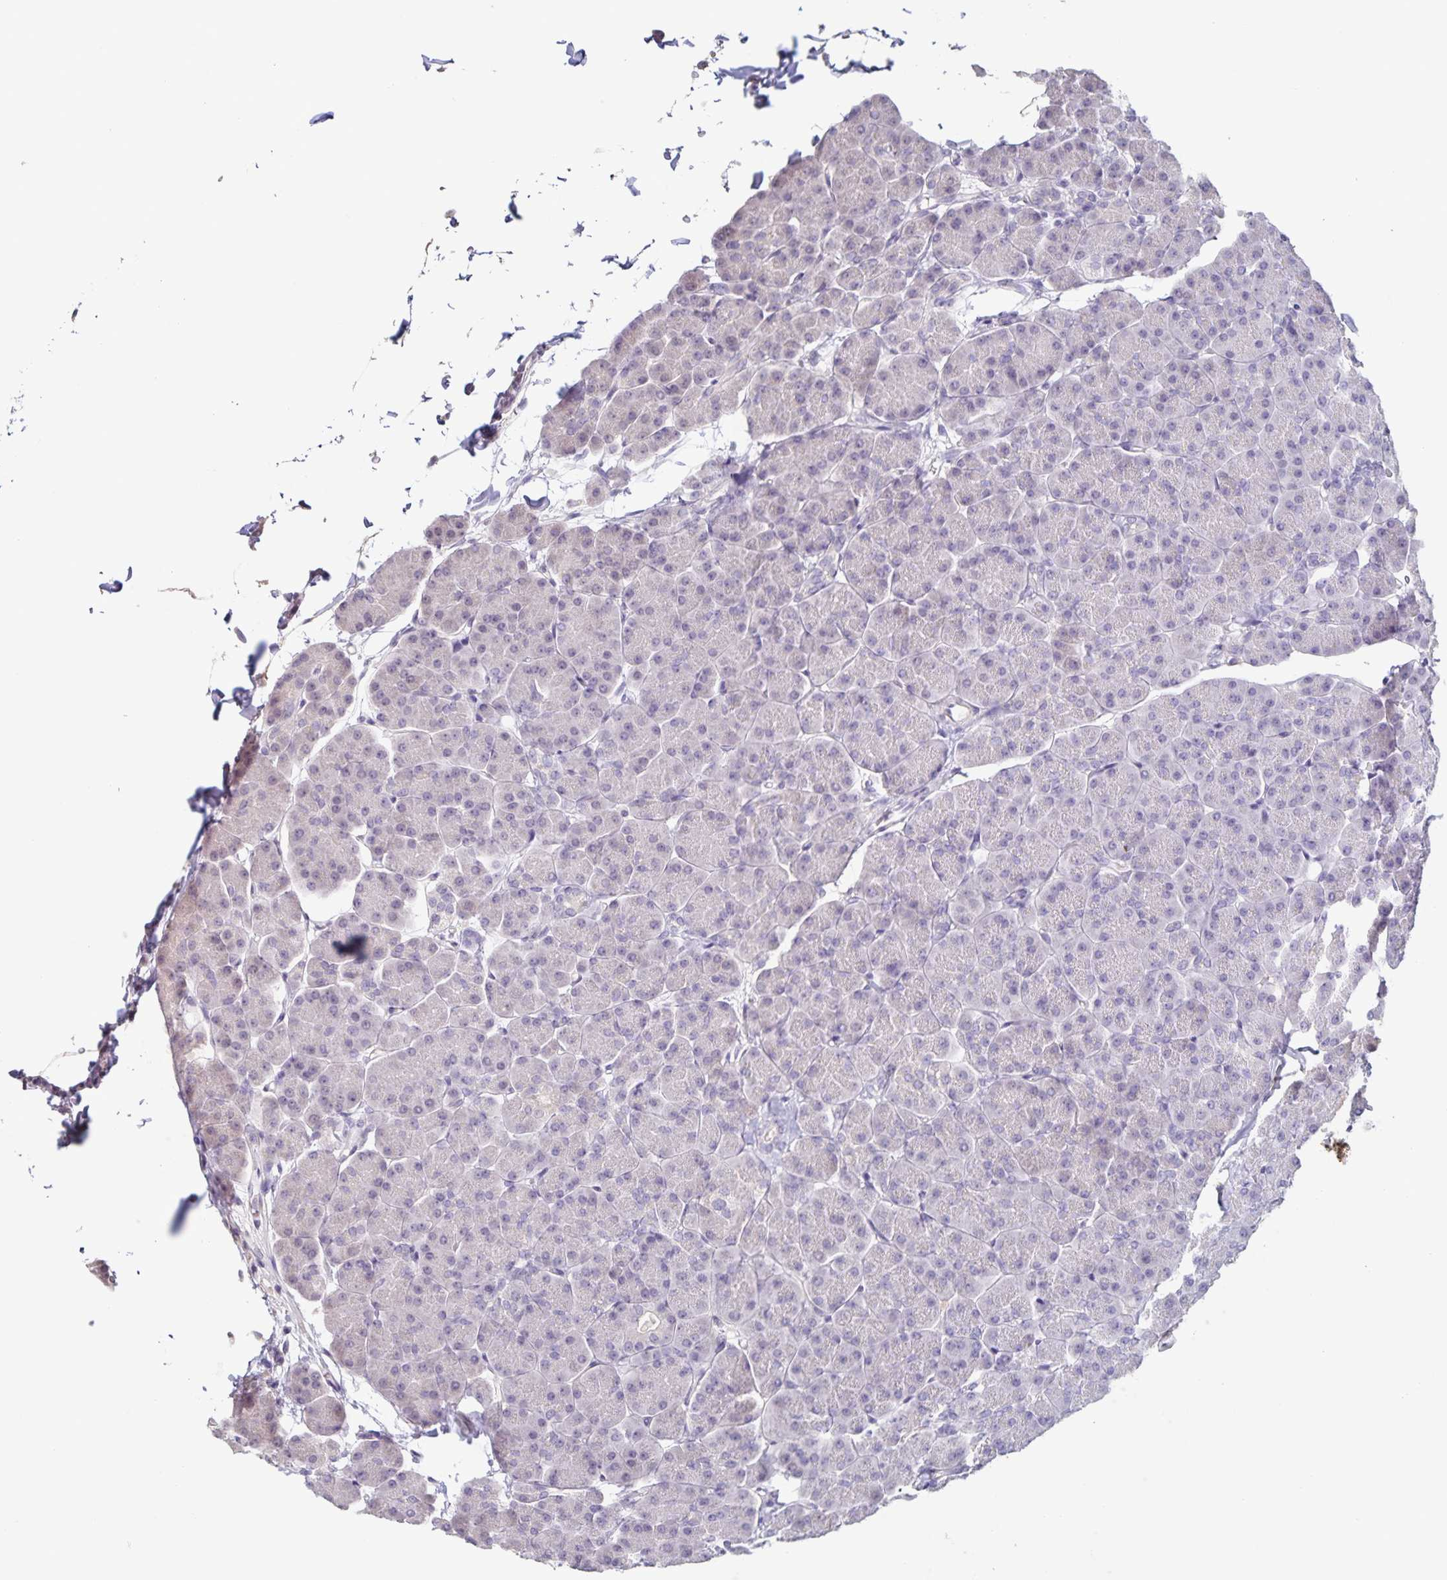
{"staining": {"intensity": "negative", "quantity": "none", "location": "none"}, "tissue": "pancreas", "cell_type": "Exocrine glandular cells", "image_type": "normal", "snomed": [{"axis": "morphology", "description": "Normal tissue, NOS"}, {"axis": "topography", "description": "Pancreas"}, {"axis": "topography", "description": "Peripheral nerve tissue"}], "caption": "The image demonstrates no significant staining in exocrine glandular cells of pancreas. The staining is performed using DAB (3,3'-diaminobenzidine) brown chromogen with nuclei counter-stained in using hematoxylin.", "gene": "INSL5", "patient": {"sex": "male", "age": 54}}